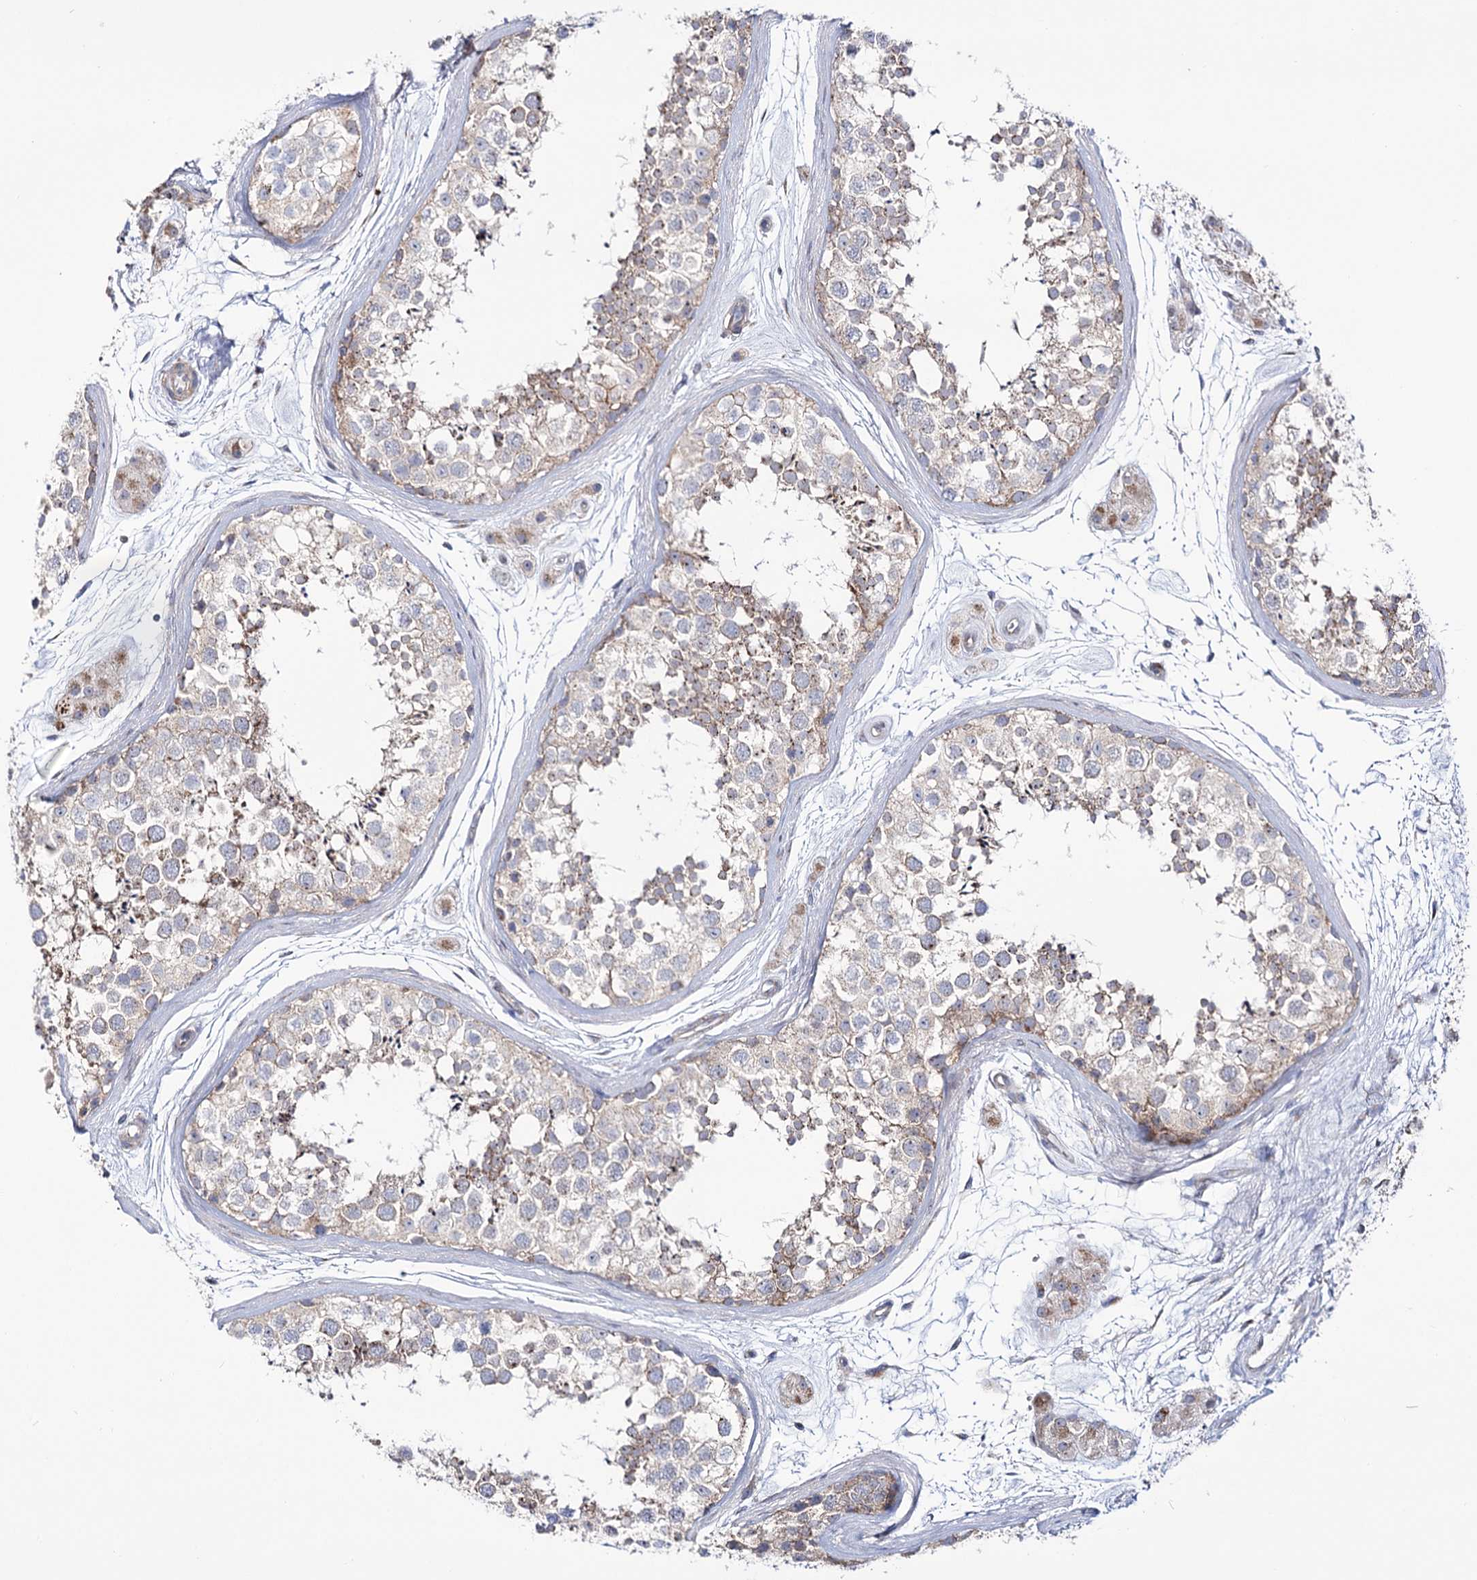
{"staining": {"intensity": "moderate", "quantity": "<25%", "location": "cytoplasmic/membranous"}, "tissue": "testis", "cell_type": "Cells in seminiferous ducts", "image_type": "normal", "snomed": [{"axis": "morphology", "description": "Normal tissue, NOS"}, {"axis": "topography", "description": "Testis"}], "caption": "DAB immunohistochemical staining of normal human testis reveals moderate cytoplasmic/membranous protein expression in about <25% of cells in seminiferous ducts.", "gene": "METTL5", "patient": {"sex": "male", "age": 56}}